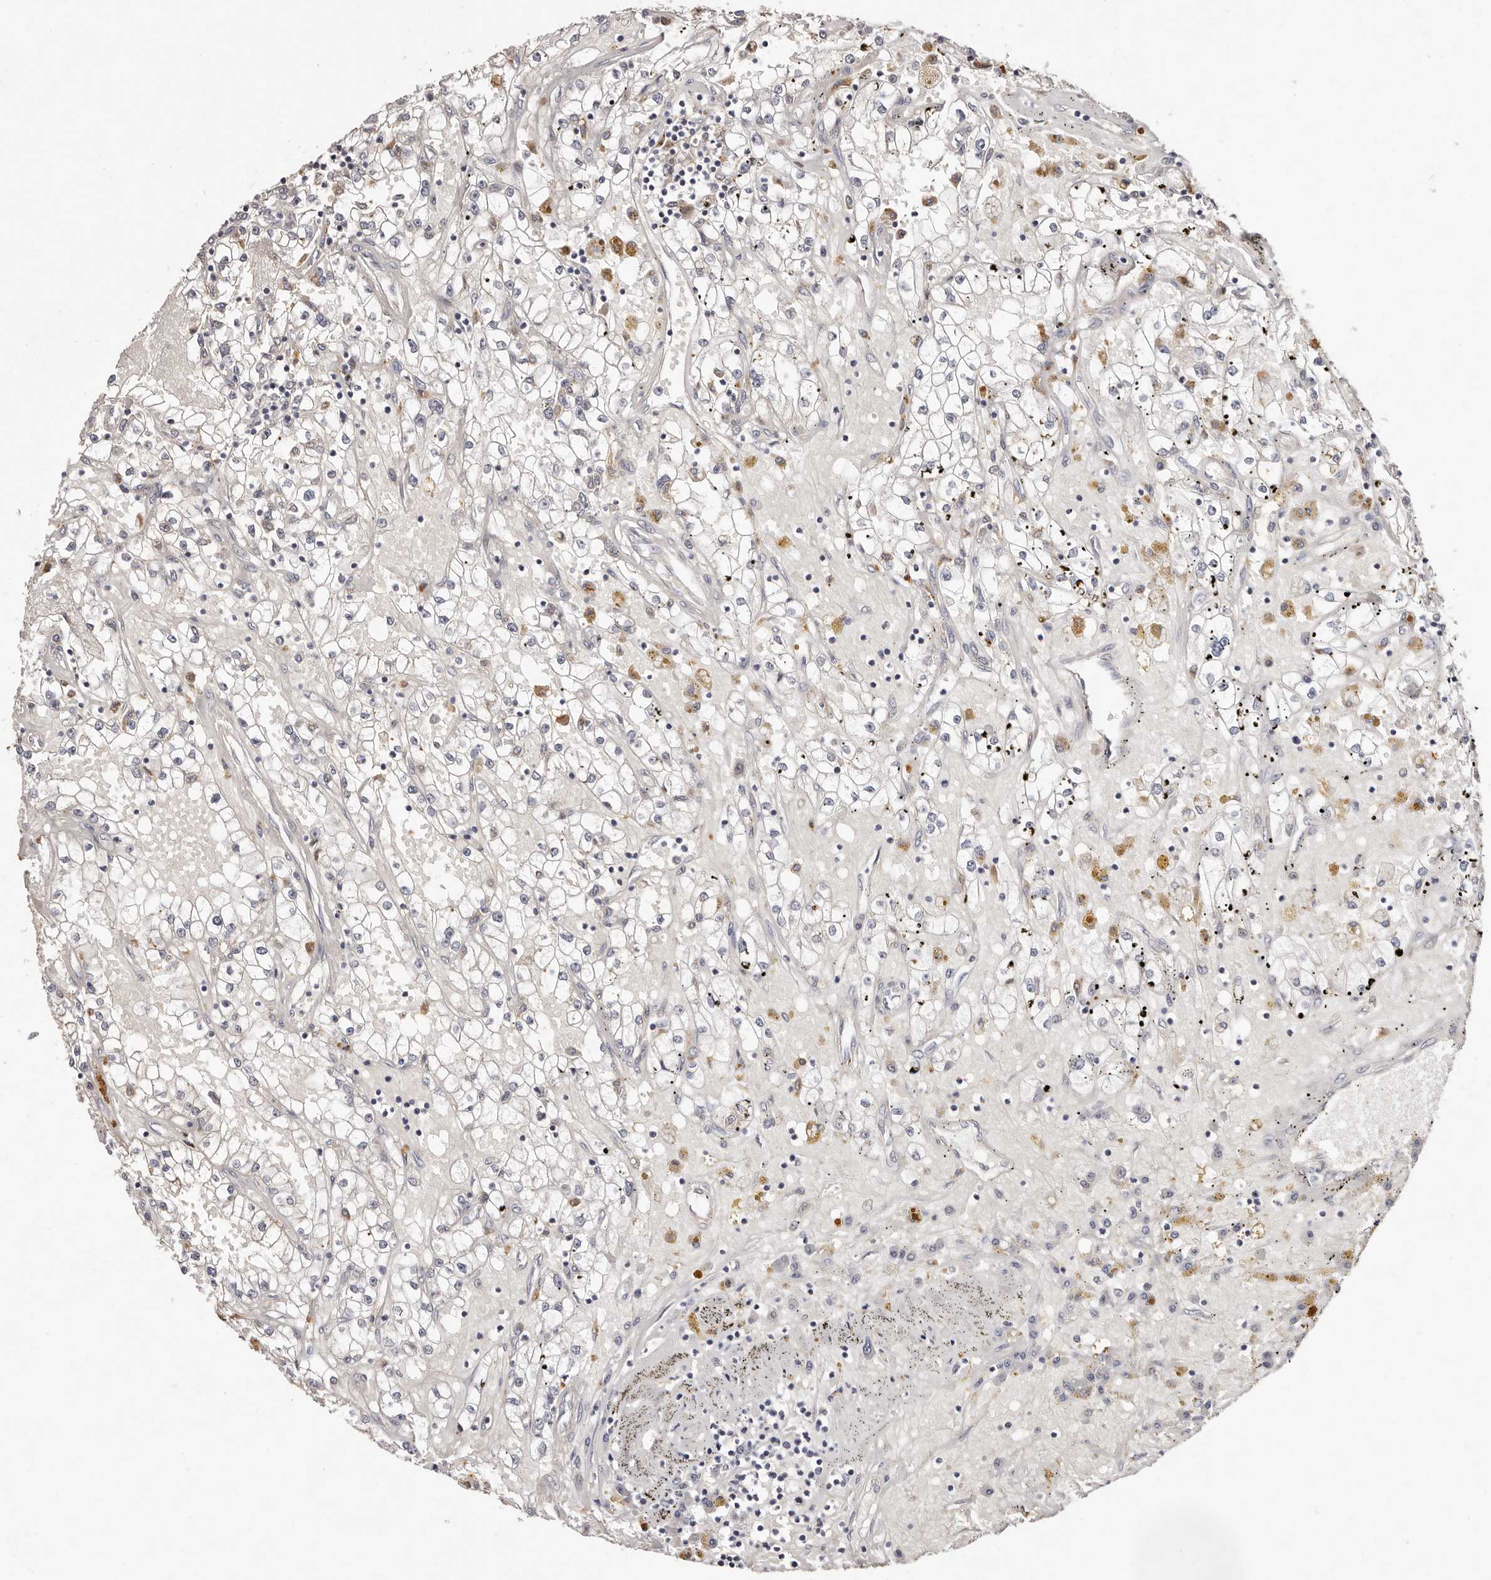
{"staining": {"intensity": "negative", "quantity": "none", "location": "none"}, "tissue": "renal cancer", "cell_type": "Tumor cells", "image_type": "cancer", "snomed": [{"axis": "morphology", "description": "Adenocarcinoma, NOS"}, {"axis": "topography", "description": "Kidney"}], "caption": "Immunohistochemistry (IHC) photomicrograph of renal cancer (adenocarcinoma) stained for a protein (brown), which exhibits no staining in tumor cells.", "gene": "THBS3", "patient": {"sex": "male", "age": 56}}